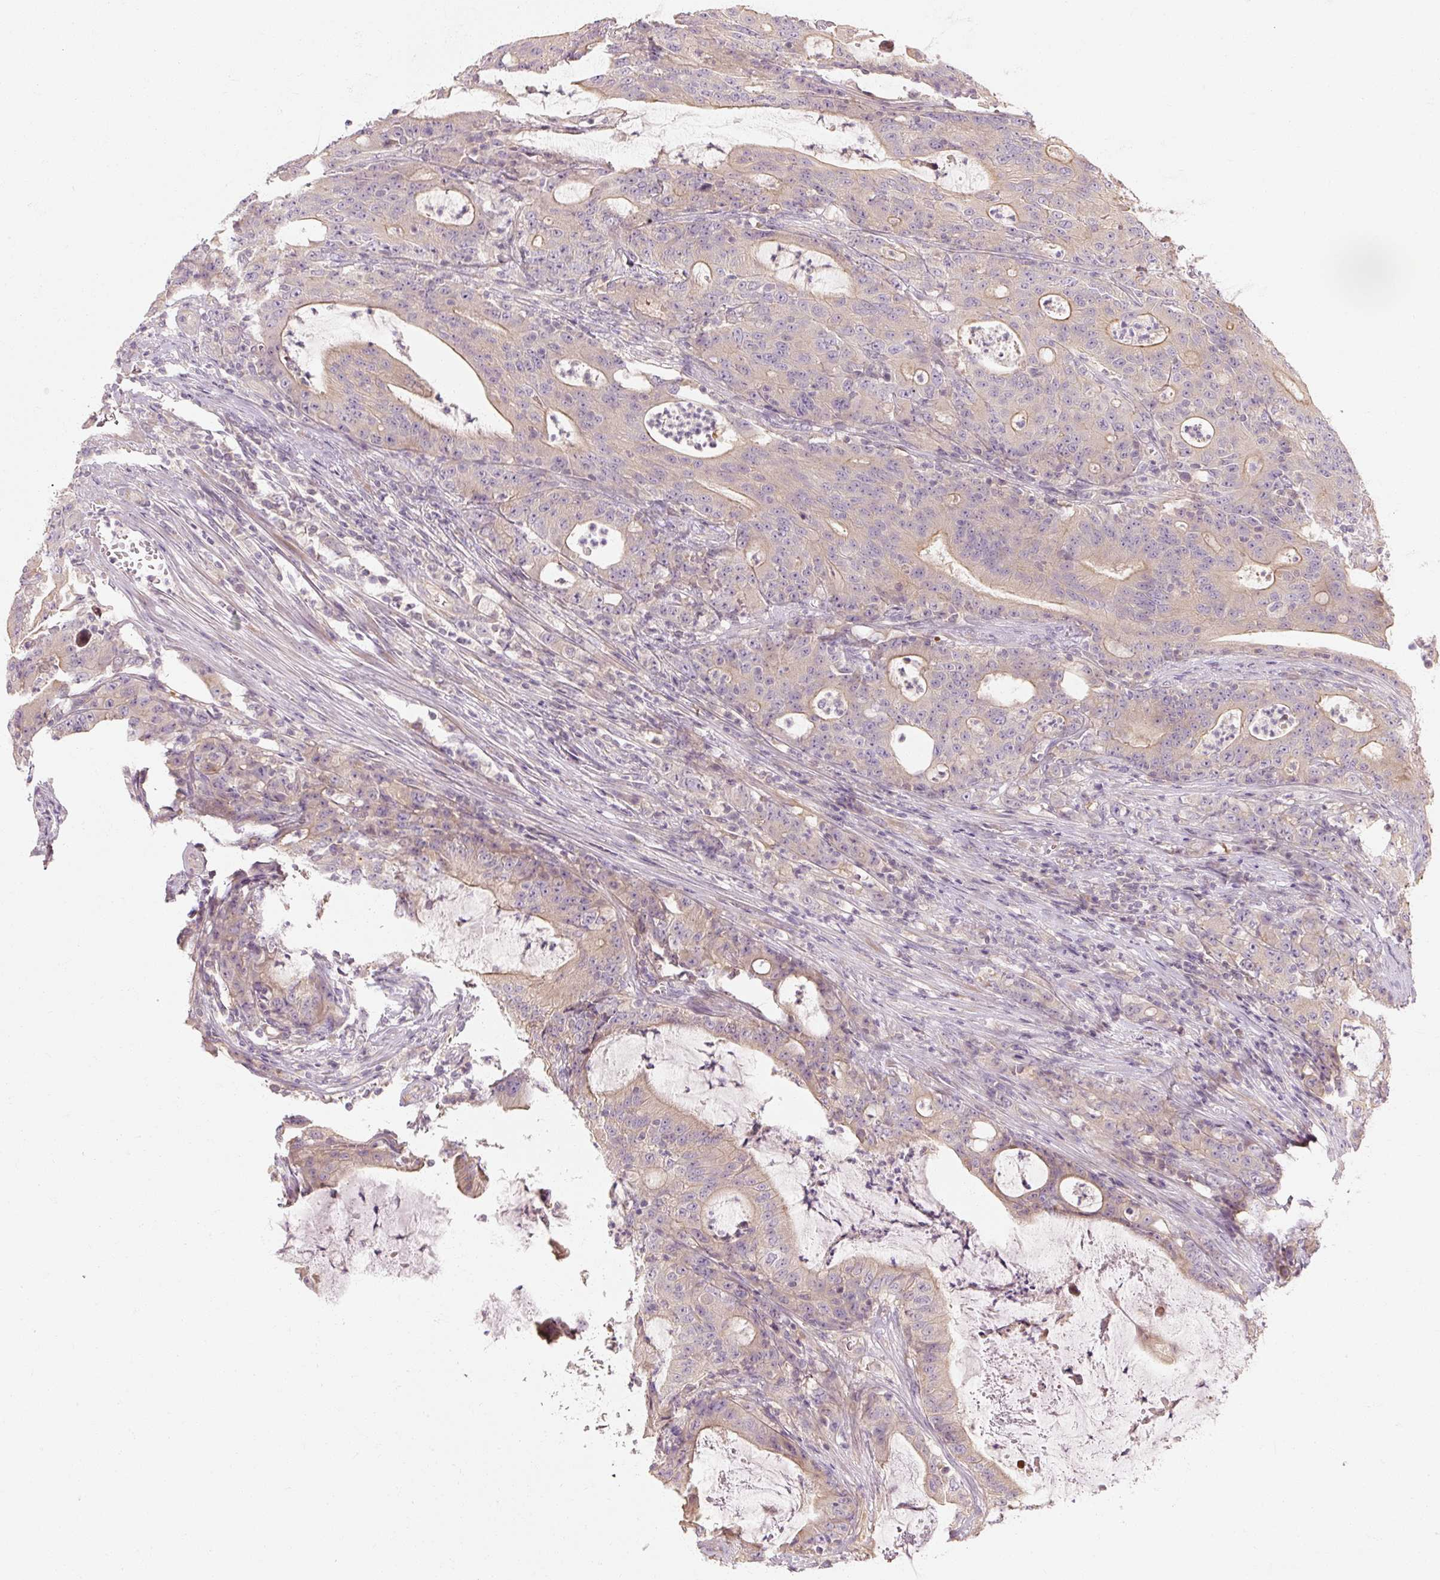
{"staining": {"intensity": "weak", "quantity": "25%-75%", "location": "cytoplasmic/membranous"}, "tissue": "colorectal cancer", "cell_type": "Tumor cells", "image_type": "cancer", "snomed": [{"axis": "morphology", "description": "Adenocarcinoma, NOS"}, {"axis": "topography", "description": "Colon"}], "caption": "Immunohistochemistry image of neoplastic tissue: human colorectal cancer (adenocarcinoma) stained using immunohistochemistry reveals low levels of weak protein expression localized specifically in the cytoplasmic/membranous of tumor cells, appearing as a cytoplasmic/membranous brown color.", "gene": "RB1CC1", "patient": {"sex": "male", "age": 83}}